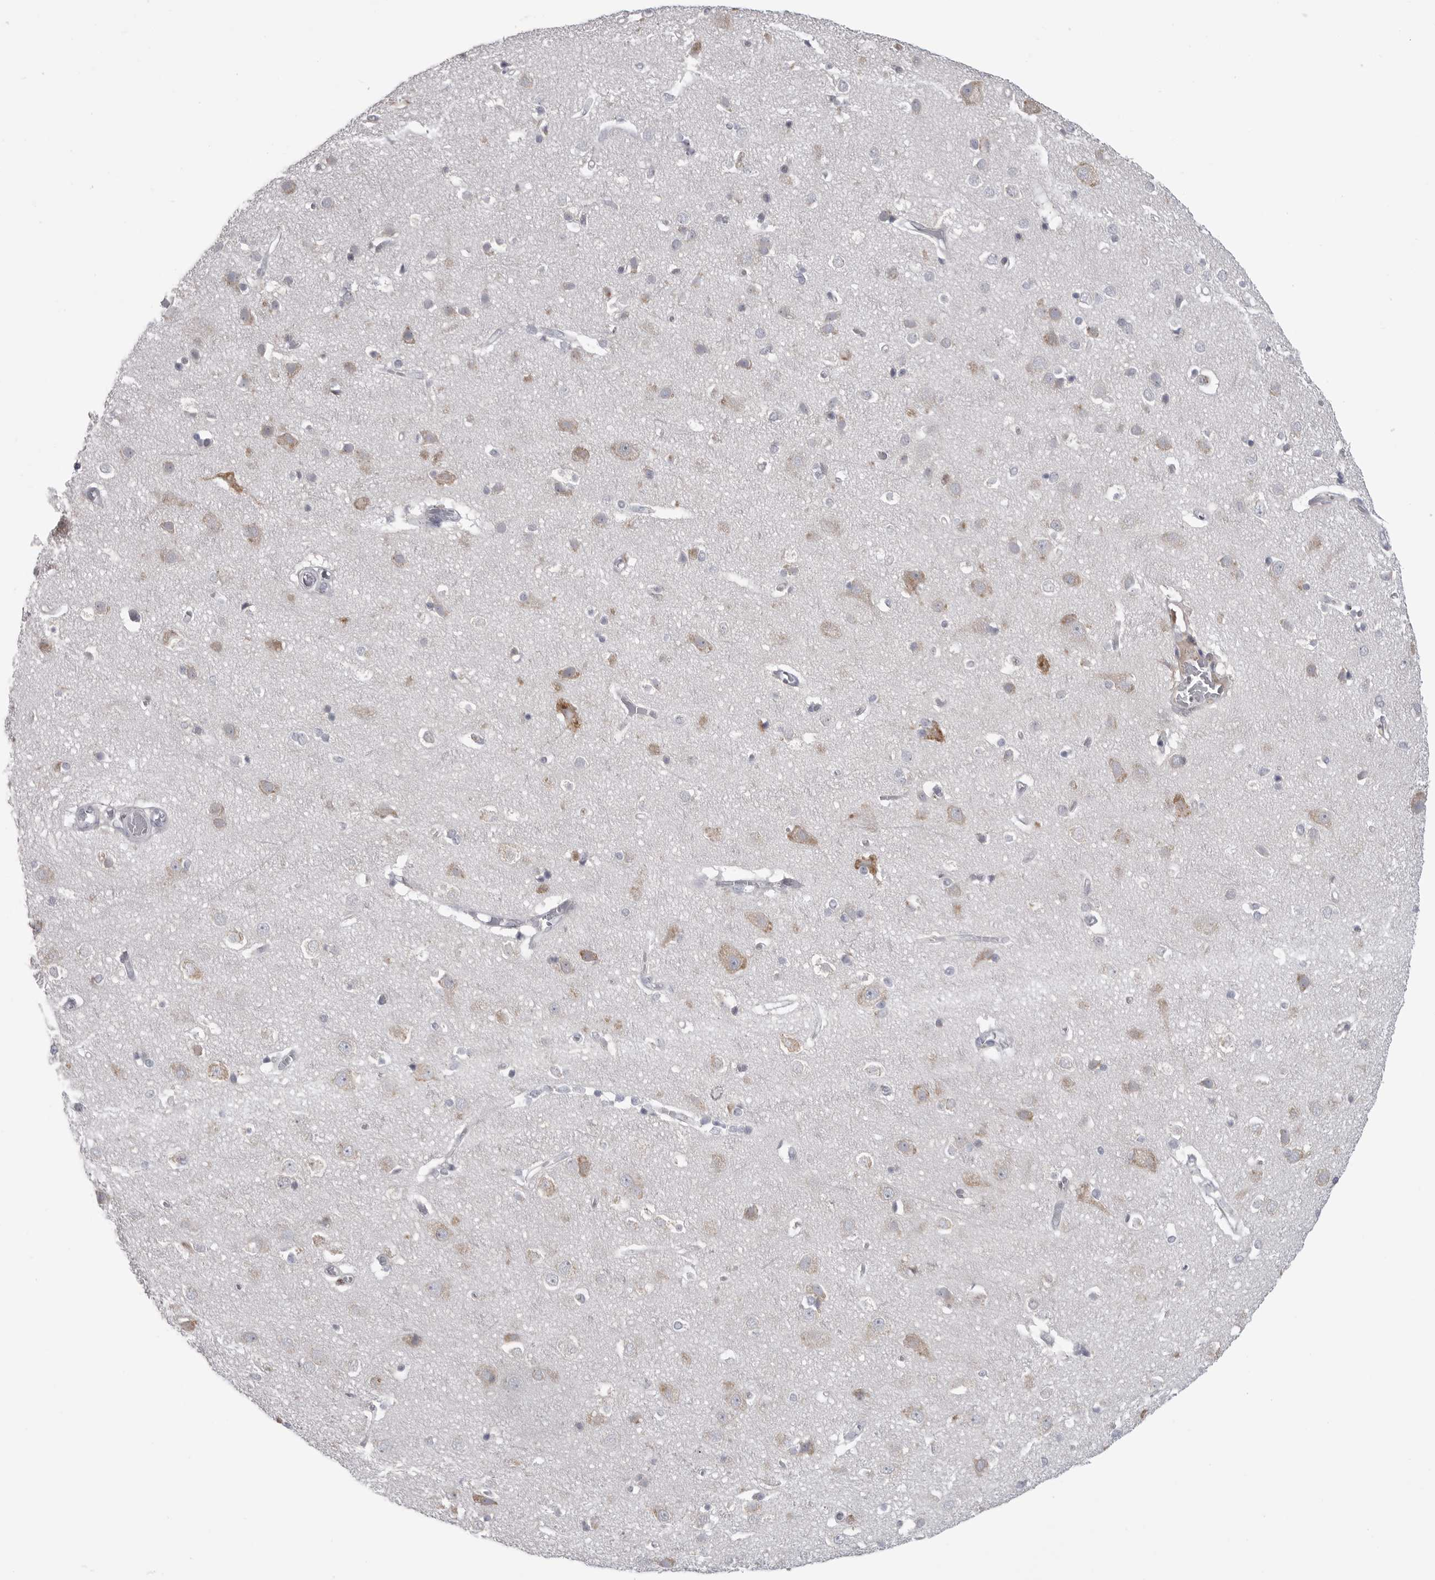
{"staining": {"intensity": "negative", "quantity": "none", "location": "none"}, "tissue": "cerebral cortex", "cell_type": "Endothelial cells", "image_type": "normal", "snomed": [{"axis": "morphology", "description": "Normal tissue, NOS"}, {"axis": "topography", "description": "Cerebral cortex"}], "caption": "Immunohistochemistry (IHC) image of unremarkable human cerebral cortex stained for a protein (brown), which shows no positivity in endothelial cells. (DAB (3,3'-diaminobenzidine) immunohistochemistry (IHC) with hematoxylin counter stain).", "gene": "FKBP2", "patient": {"sex": "male", "age": 54}}